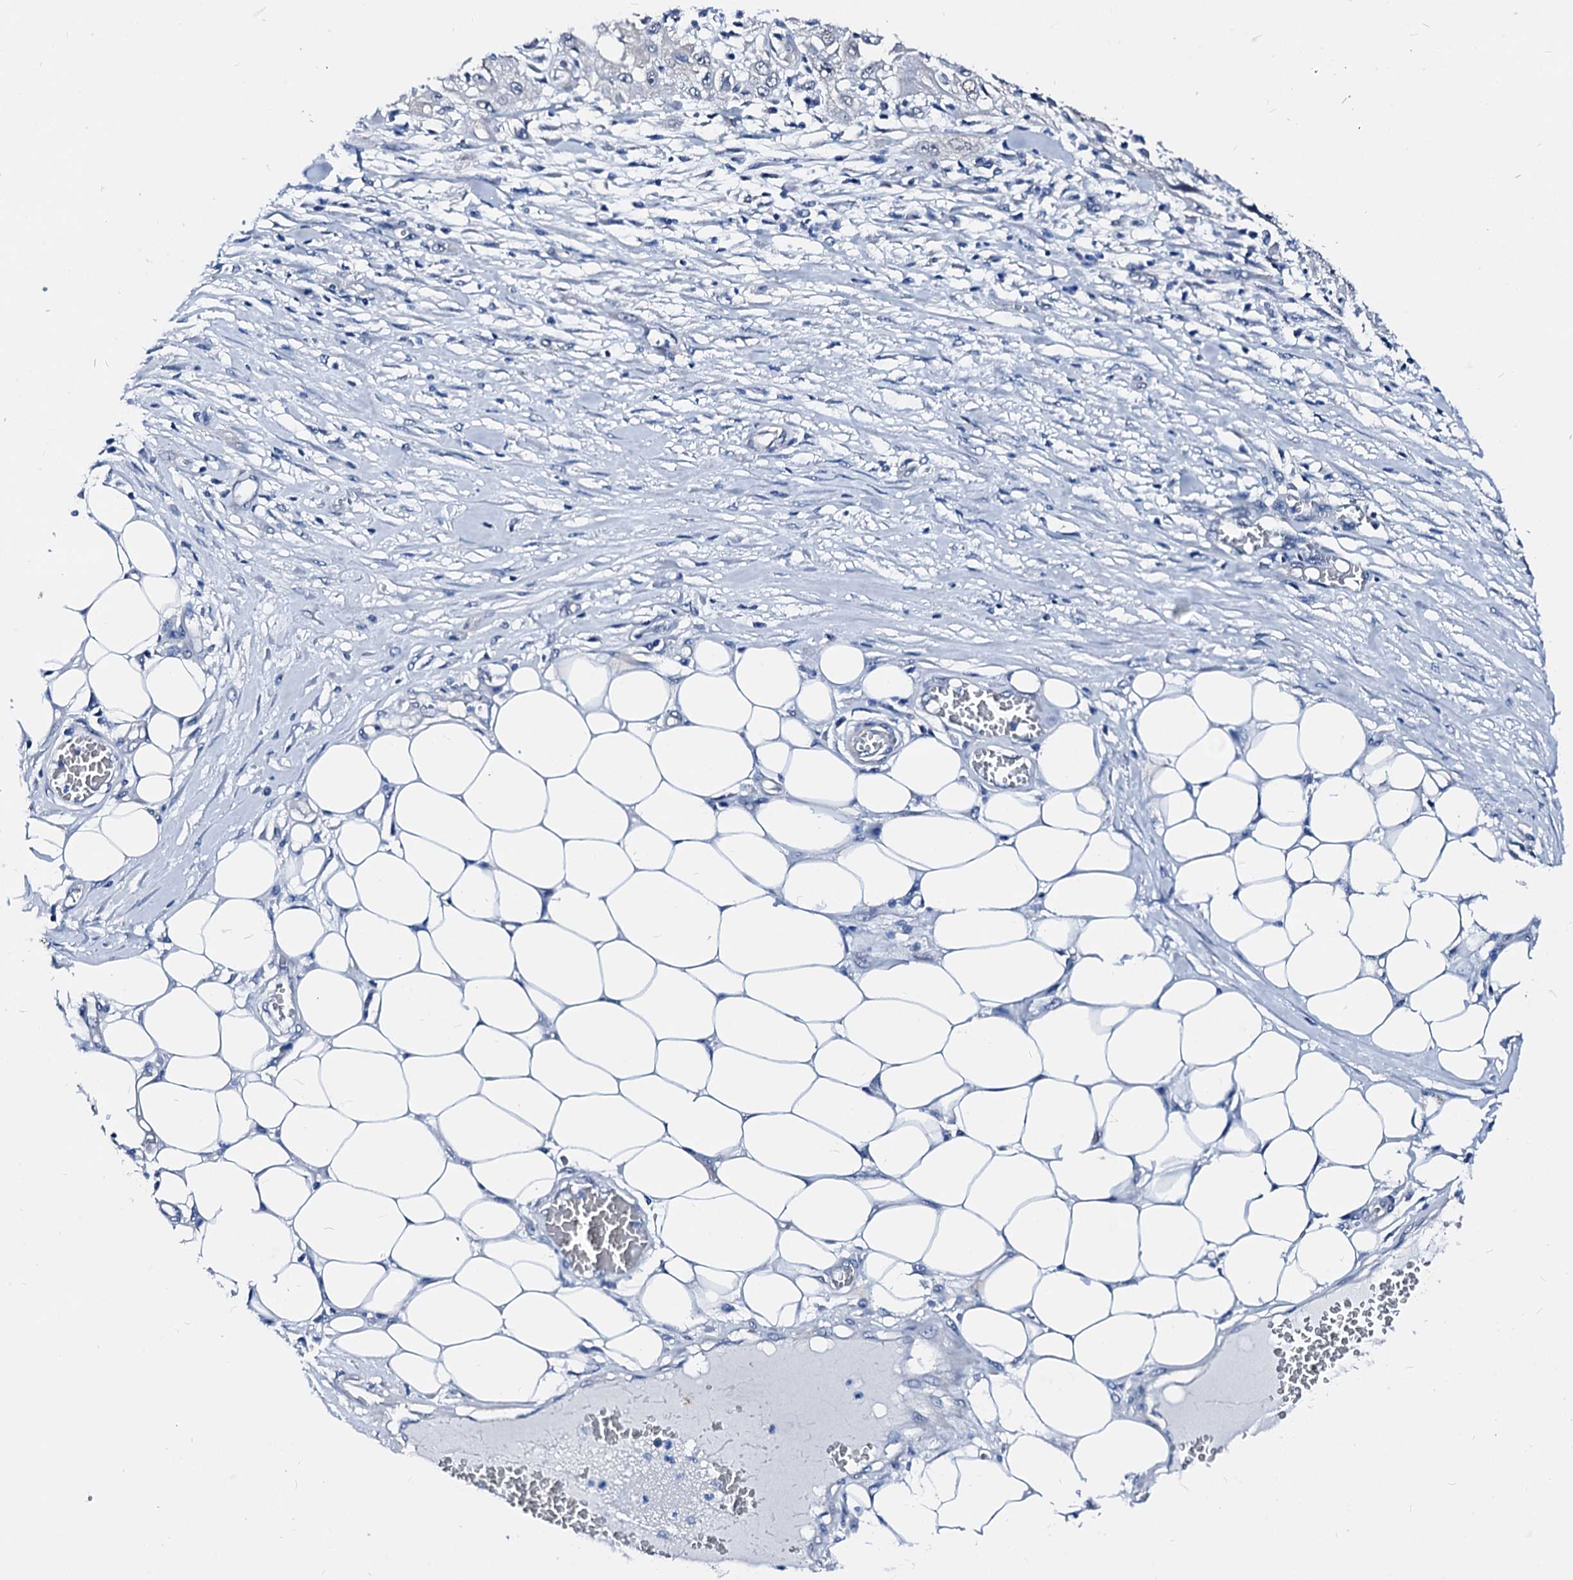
{"staining": {"intensity": "negative", "quantity": "none", "location": "none"}, "tissue": "skin cancer", "cell_type": "Tumor cells", "image_type": "cancer", "snomed": [{"axis": "morphology", "description": "Squamous cell carcinoma, NOS"}, {"axis": "morphology", "description": "Squamous cell carcinoma, metastatic, NOS"}, {"axis": "topography", "description": "Skin"}, {"axis": "topography", "description": "Lymph node"}], "caption": "An IHC image of metastatic squamous cell carcinoma (skin) is shown. There is no staining in tumor cells of metastatic squamous cell carcinoma (skin). Brightfield microscopy of immunohistochemistry stained with DAB (3,3'-diaminobenzidine) (brown) and hematoxylin (blue), captured at high magnification.", "gene": "CSN2", "patient": {"sex": "male", "age": 75}}